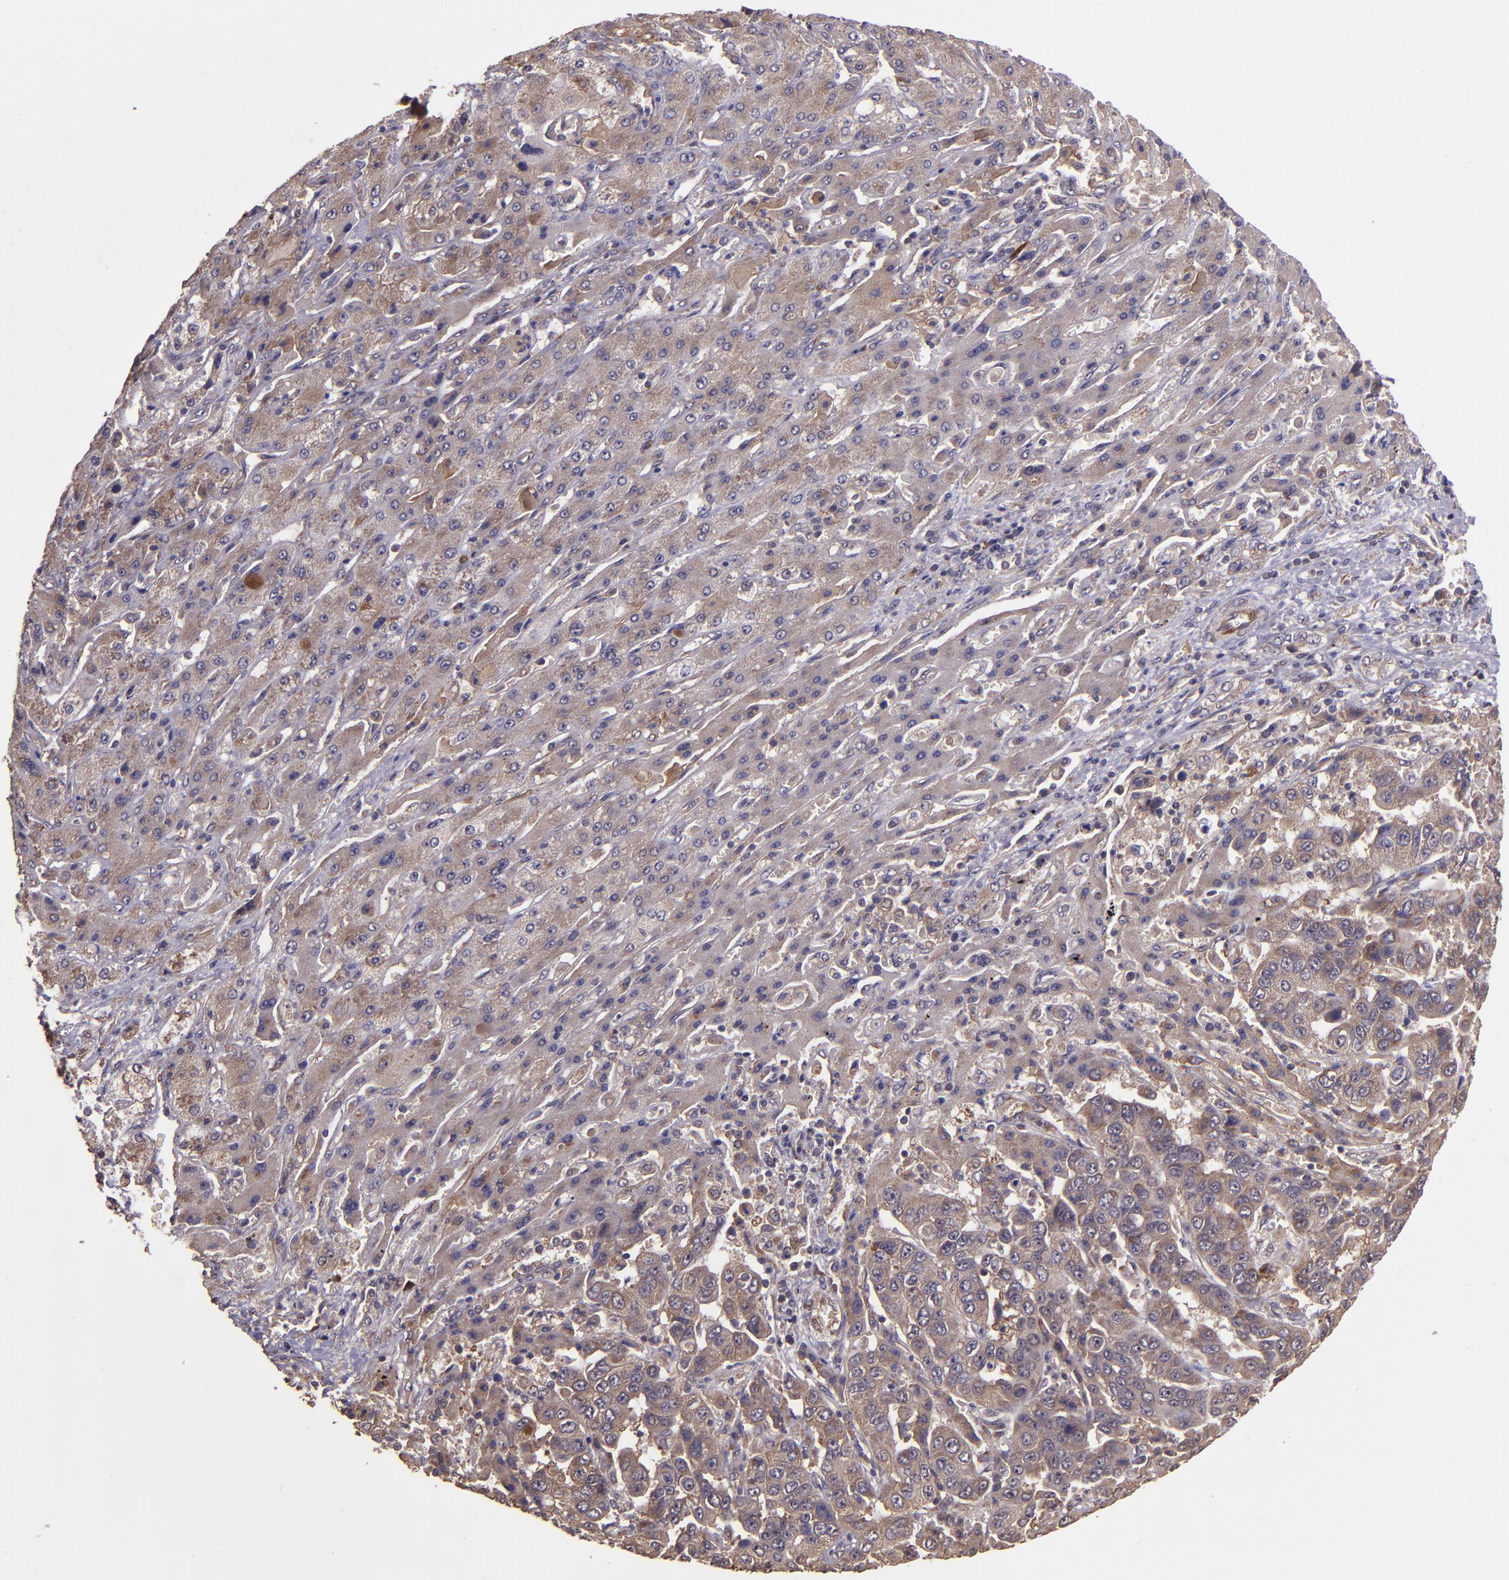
{"staining": {"intensity": "moderate", "quantity": ">75%", "location": "cytoplasmic/membranous"}, "tissue": "liver cancer", "cell_type": "Tumor cells", "image_type": "cancer", "snomed": [{"axis": "morphology", "description": "Cholangiocarcinoma"}, {"axis": "topography", "description": "Liver"}], "caption": "Cholangiocarcinoma (liver) was stained to show a protein in brown. There is medium levels of moderate cytoplasmic/membranous staining in about >75% of tumor cells.", "gene": "USP51", "patient": {"sex": "female", "age": 52}}